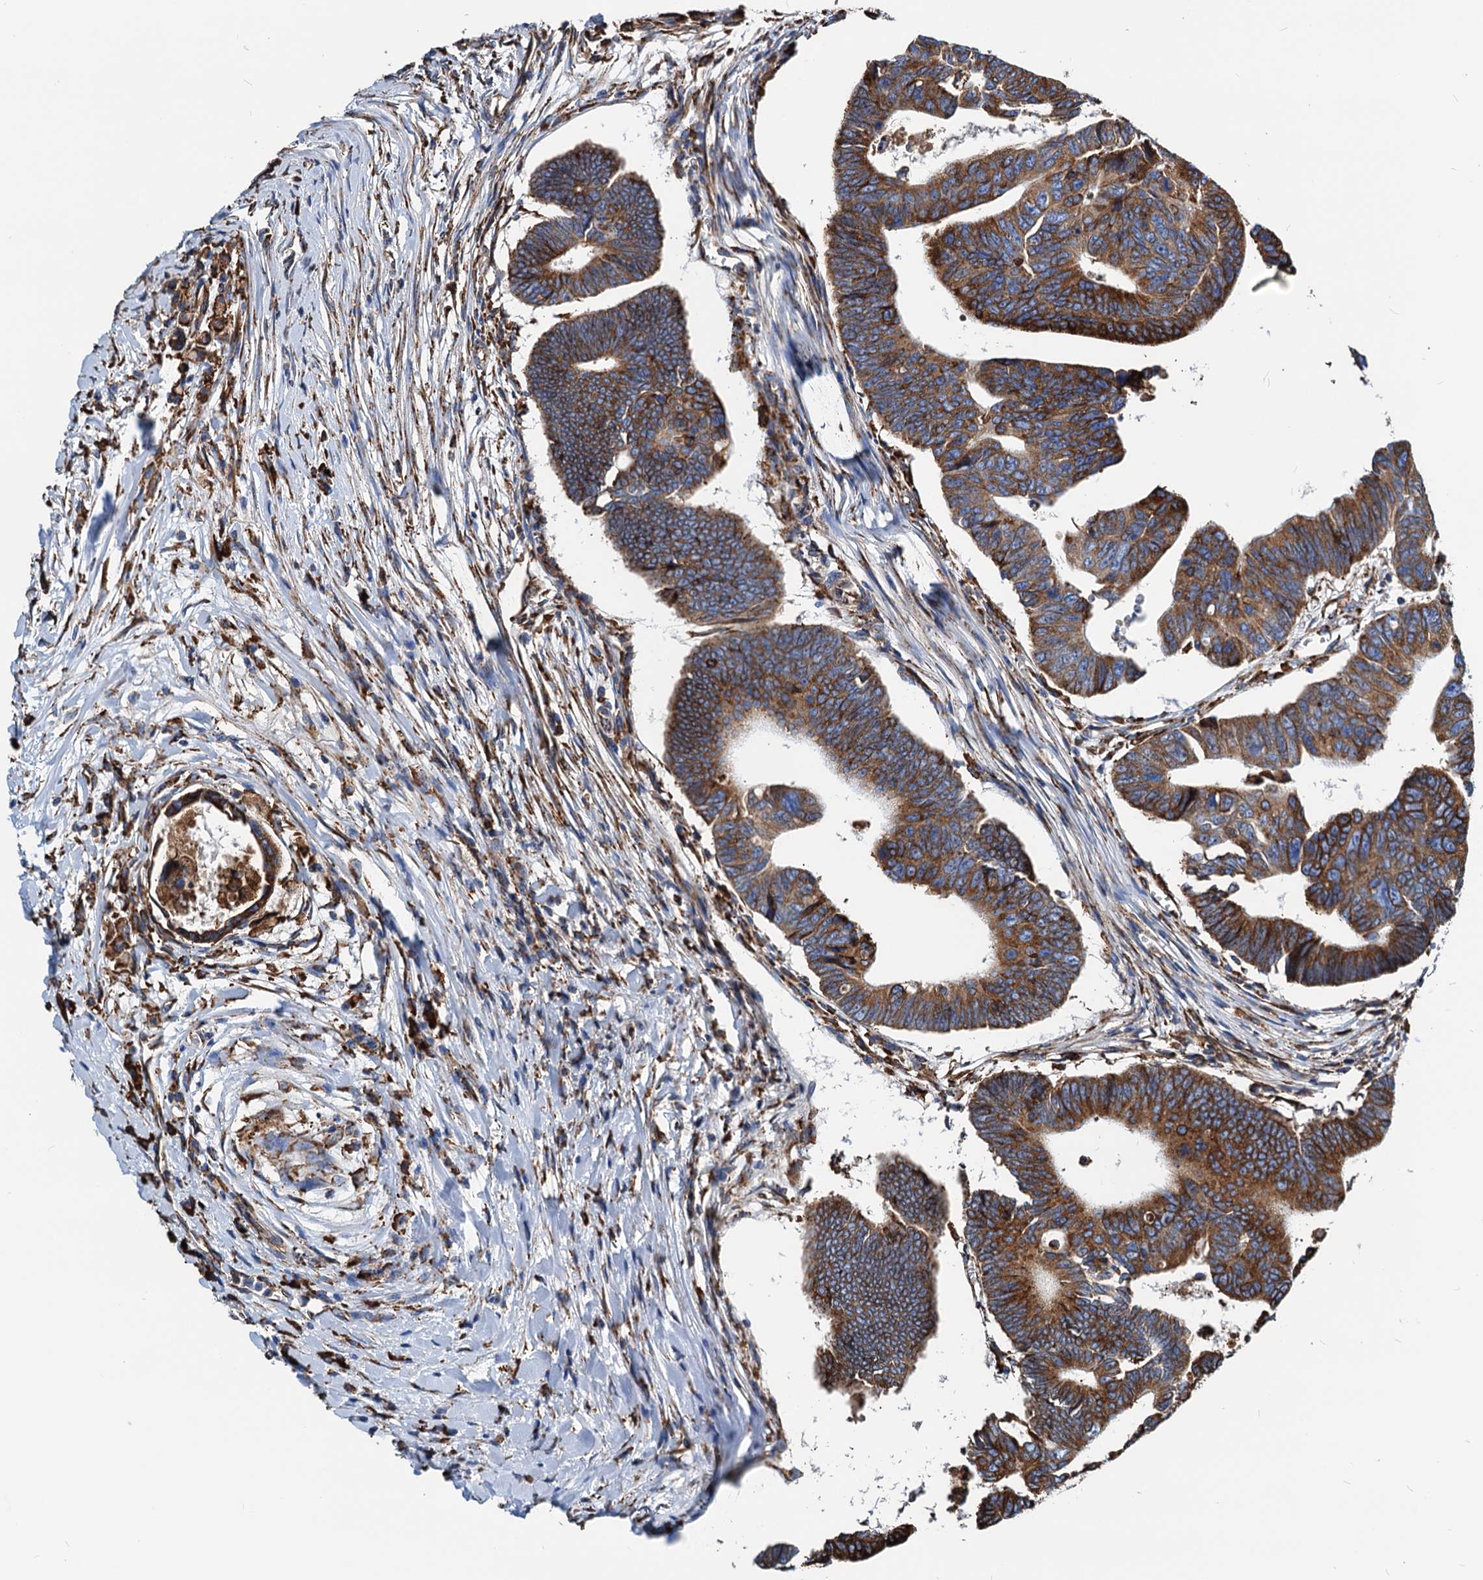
{"staining": {"intensity": "strong", "quantity": ">75%", "location": "cytoplasmic/membranous"}, "tissue": "colorectal cancer", "cell_type": "Tumor cells", "image_type": "cancer", "snomed": [{"axis": "morphology", "description": "Adenocarcinoma, NOS"}, {"axis": "topography", "description": "Rectum"}], "caption": "This is a micrograph of IHC staining of colorectal adenocarcinoma, which shows strong positivity in the cytoplasmic/membranous of tumor cells.", "gene": "HSPA5", "patient": {"sex": "female", "age": 65}}